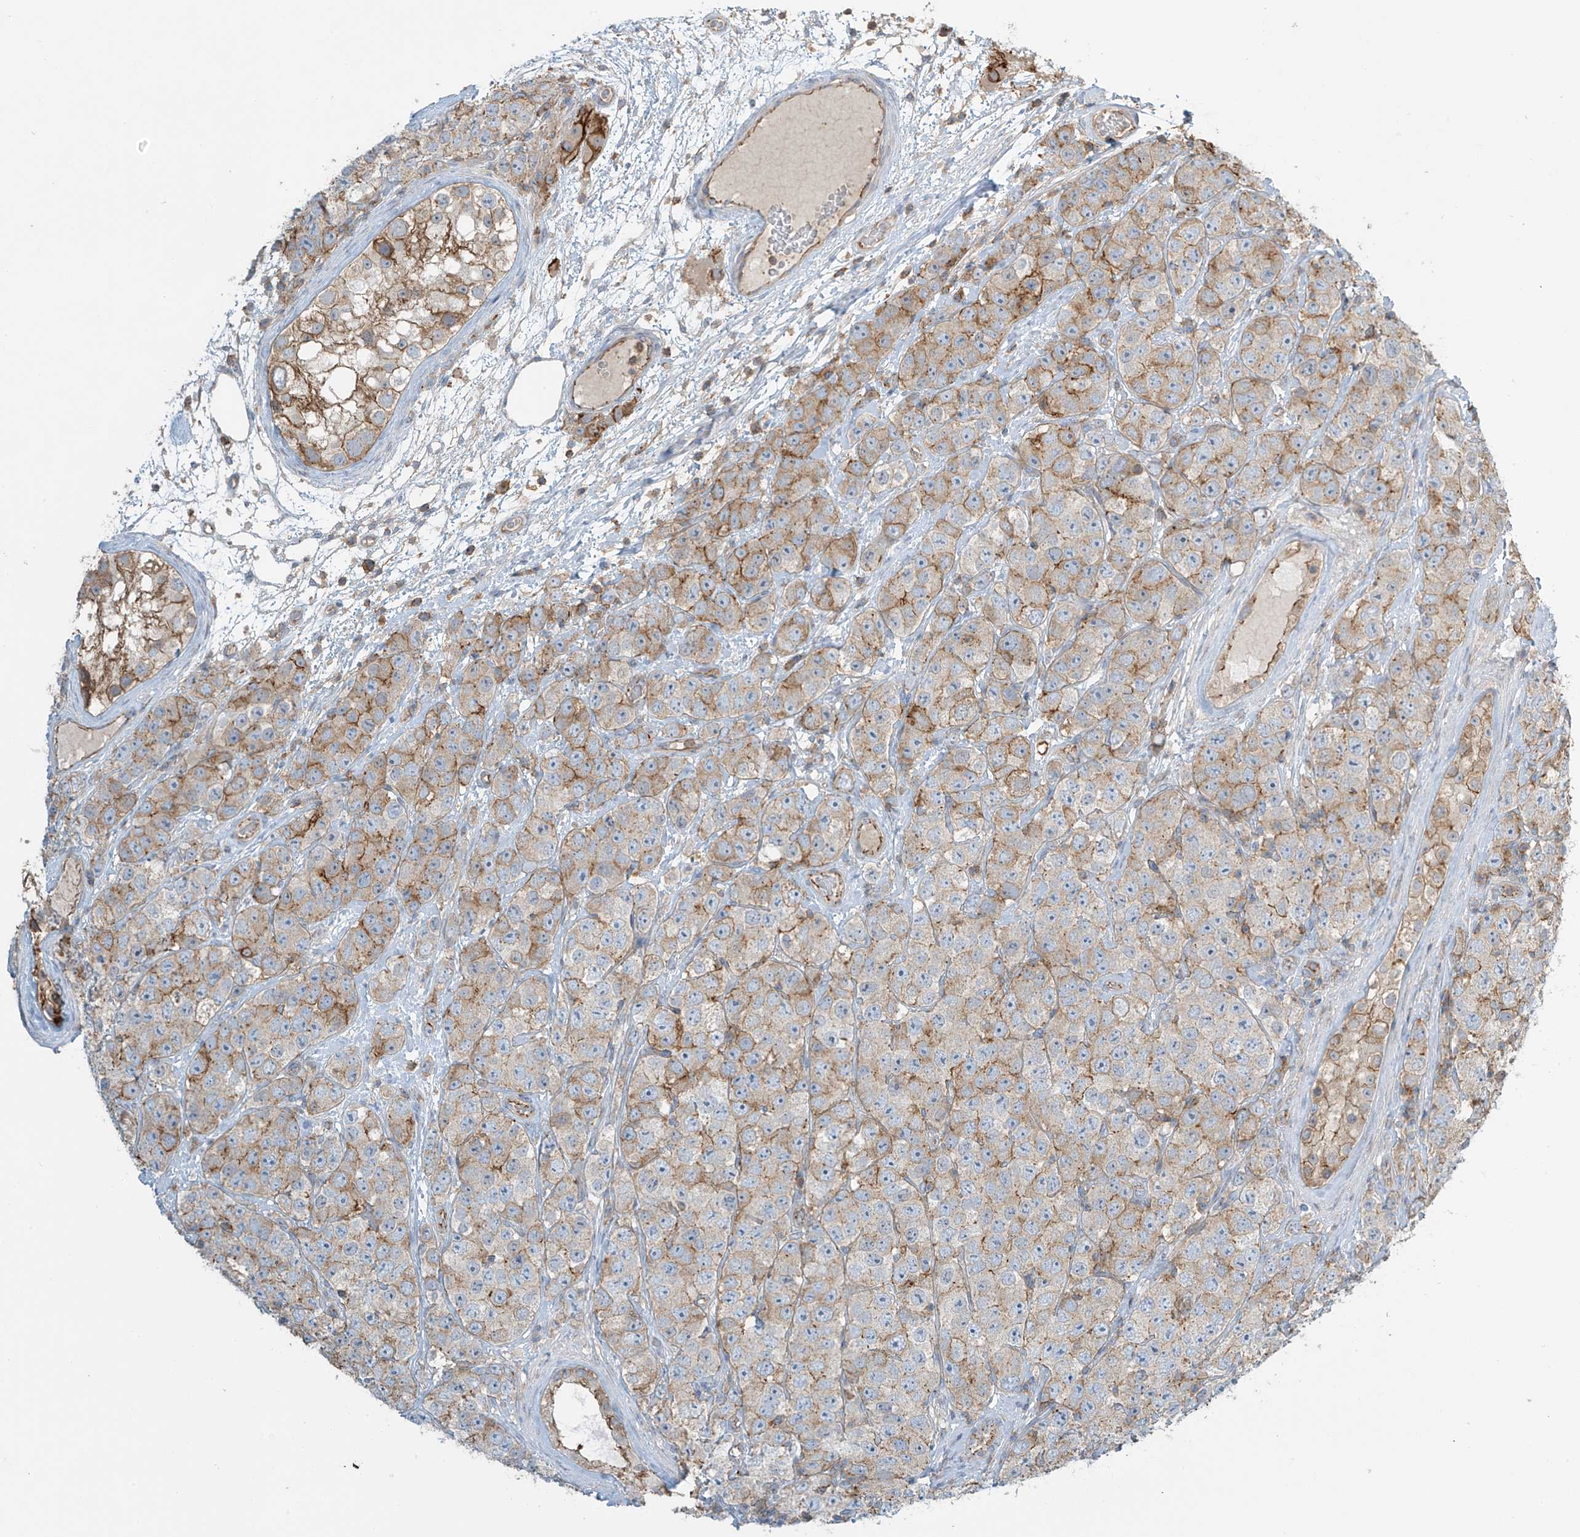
{"staining": {"intensity": "moderate", "quantity": "25%-75%", "location": "cytoplasmic/membranous"}, "tissue": "testis cancer", "cell_type": "Tumor cells", "image_type": "cancer", "snomed": [{"axis": "morphology", "description": "Seminoma, NOS"}, {"axis": "topography", "description": "Testis"}], "caption": "A brown stain shows moderate cytoplasmic/membranous expression of a protein in human testis cancer tumor cells.", "gene": "SLC9A2", "patient": {"sex": "male", "age": 28}}